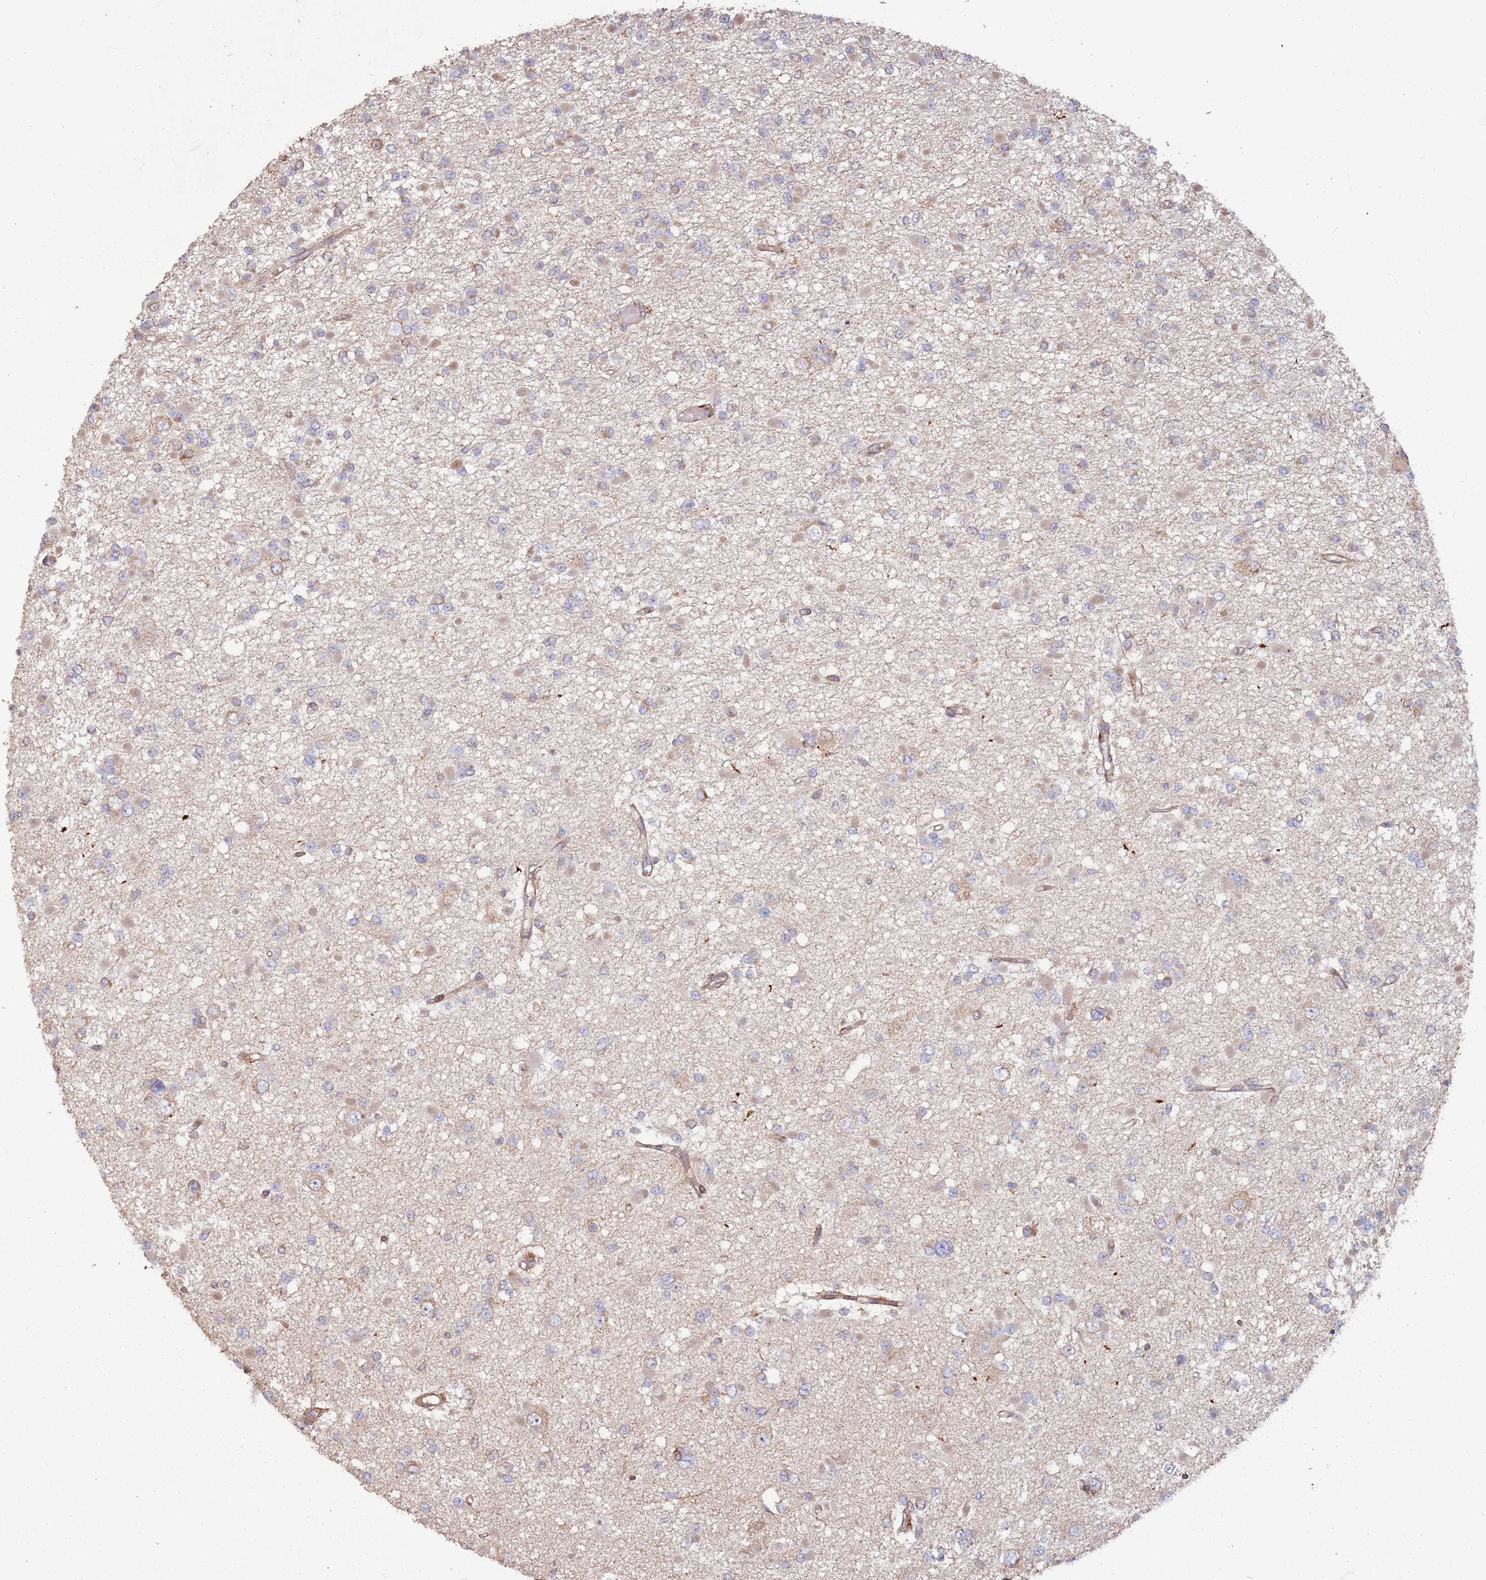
{"staining": {"intensity": "weak", "quantity": "25%-75%", "location": "cytoplasmic/membranous"}, "tissue": "glioma", "cell_type": "Tumor cells", "image_type": "cancer", "snomed": [{"axis": "morphology", "description": "Glioma, malignant, Low grade"}, {"axis": "topography", "description": "Brain"}], "caption": "The image demonstrates staining of glioma, revealing weak cytoplasmic/membranous protein expression (brown color) within tumor cells. The protein is shown in brown color, while the nuclei are stained blue.", "gene": "LACC1", "patient": {"sex": "female", "age": 22}}